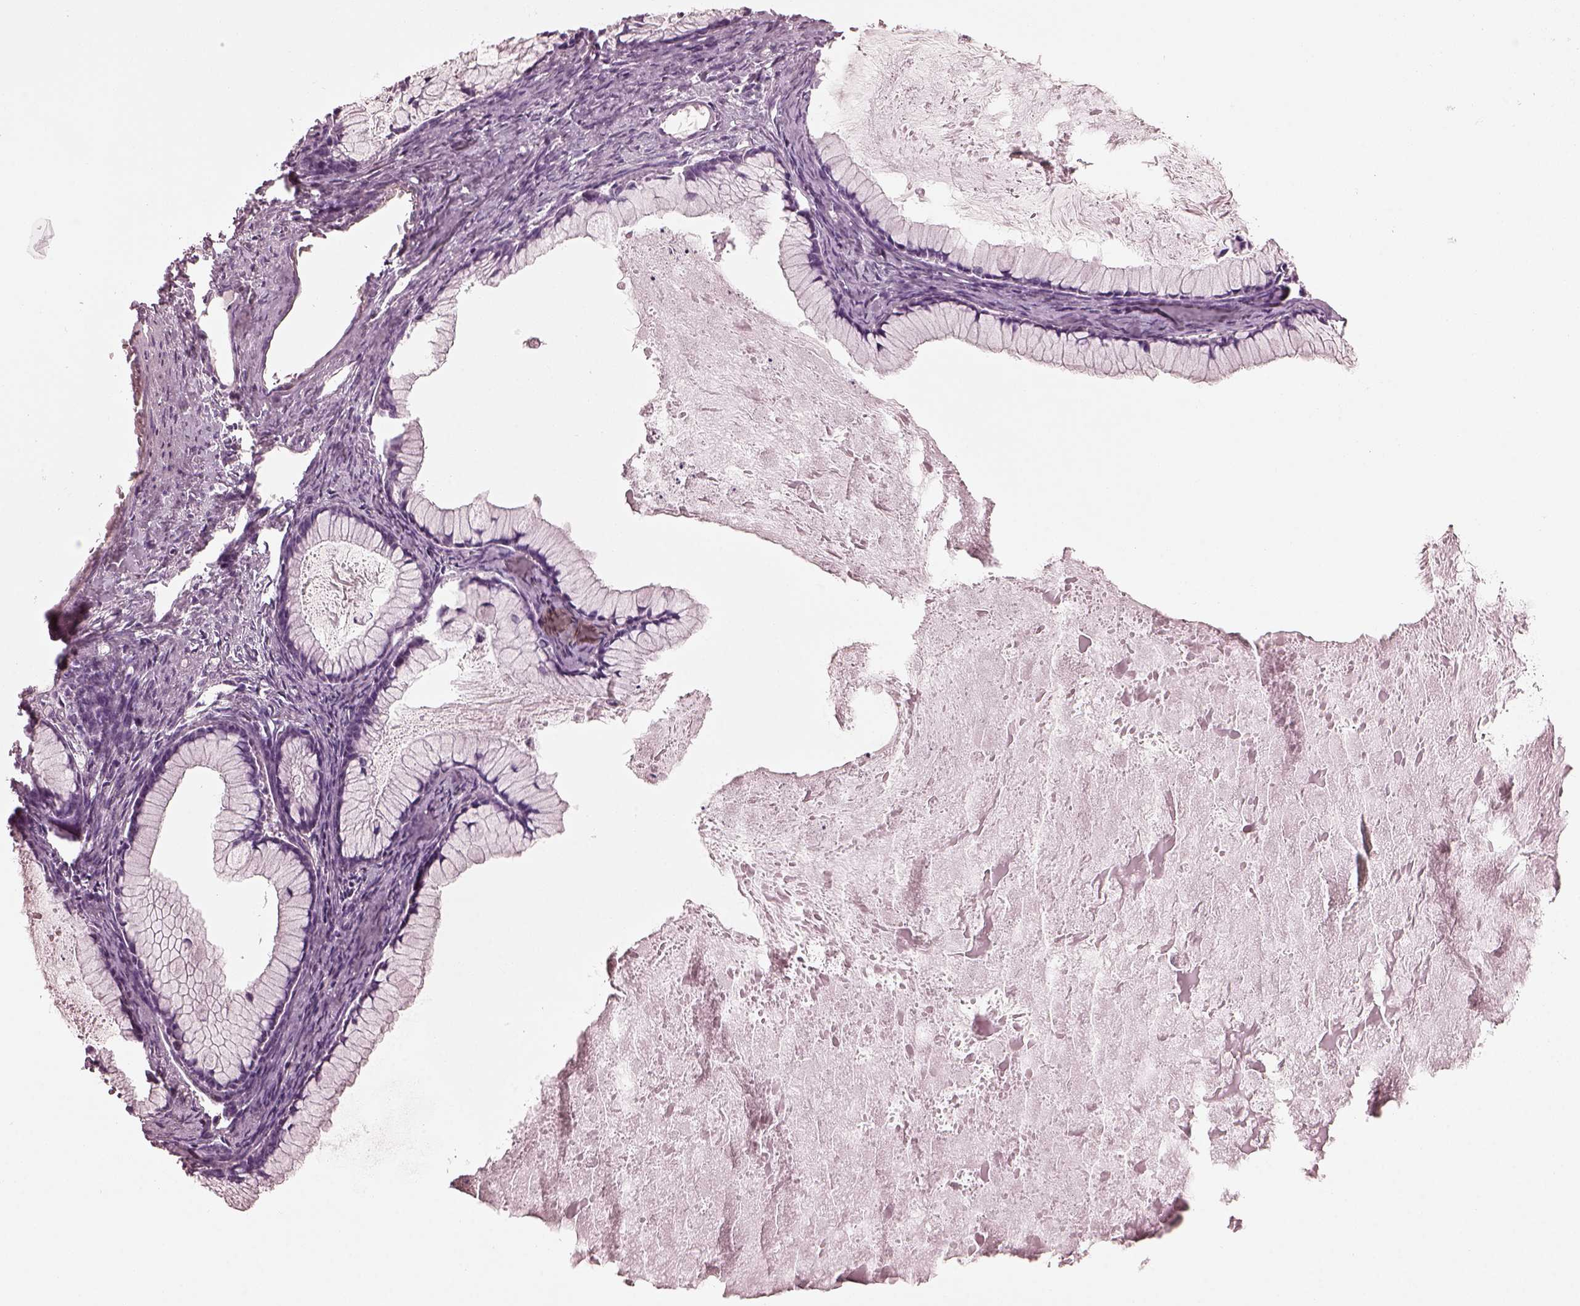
{"staining": {"intensity": "negative", "quantity": "none", "location": "none"}, "tissue": "ovarian cancer", "cell_type": "Tumor cells", "image_type": "cancer", "snomed": [{"axis": "morphology", "description": "Cystadenocarcinoma, mucinous, NOS"}, {"axis": "topography", "description": "Ovary"}], "caption": "This is an IHC image of human ovarian mucinous cystadenocarcinoma. There is no positivity in tumor cells.", "gene": "FABP9", "patient": {"sex": "female", "age": 41}}